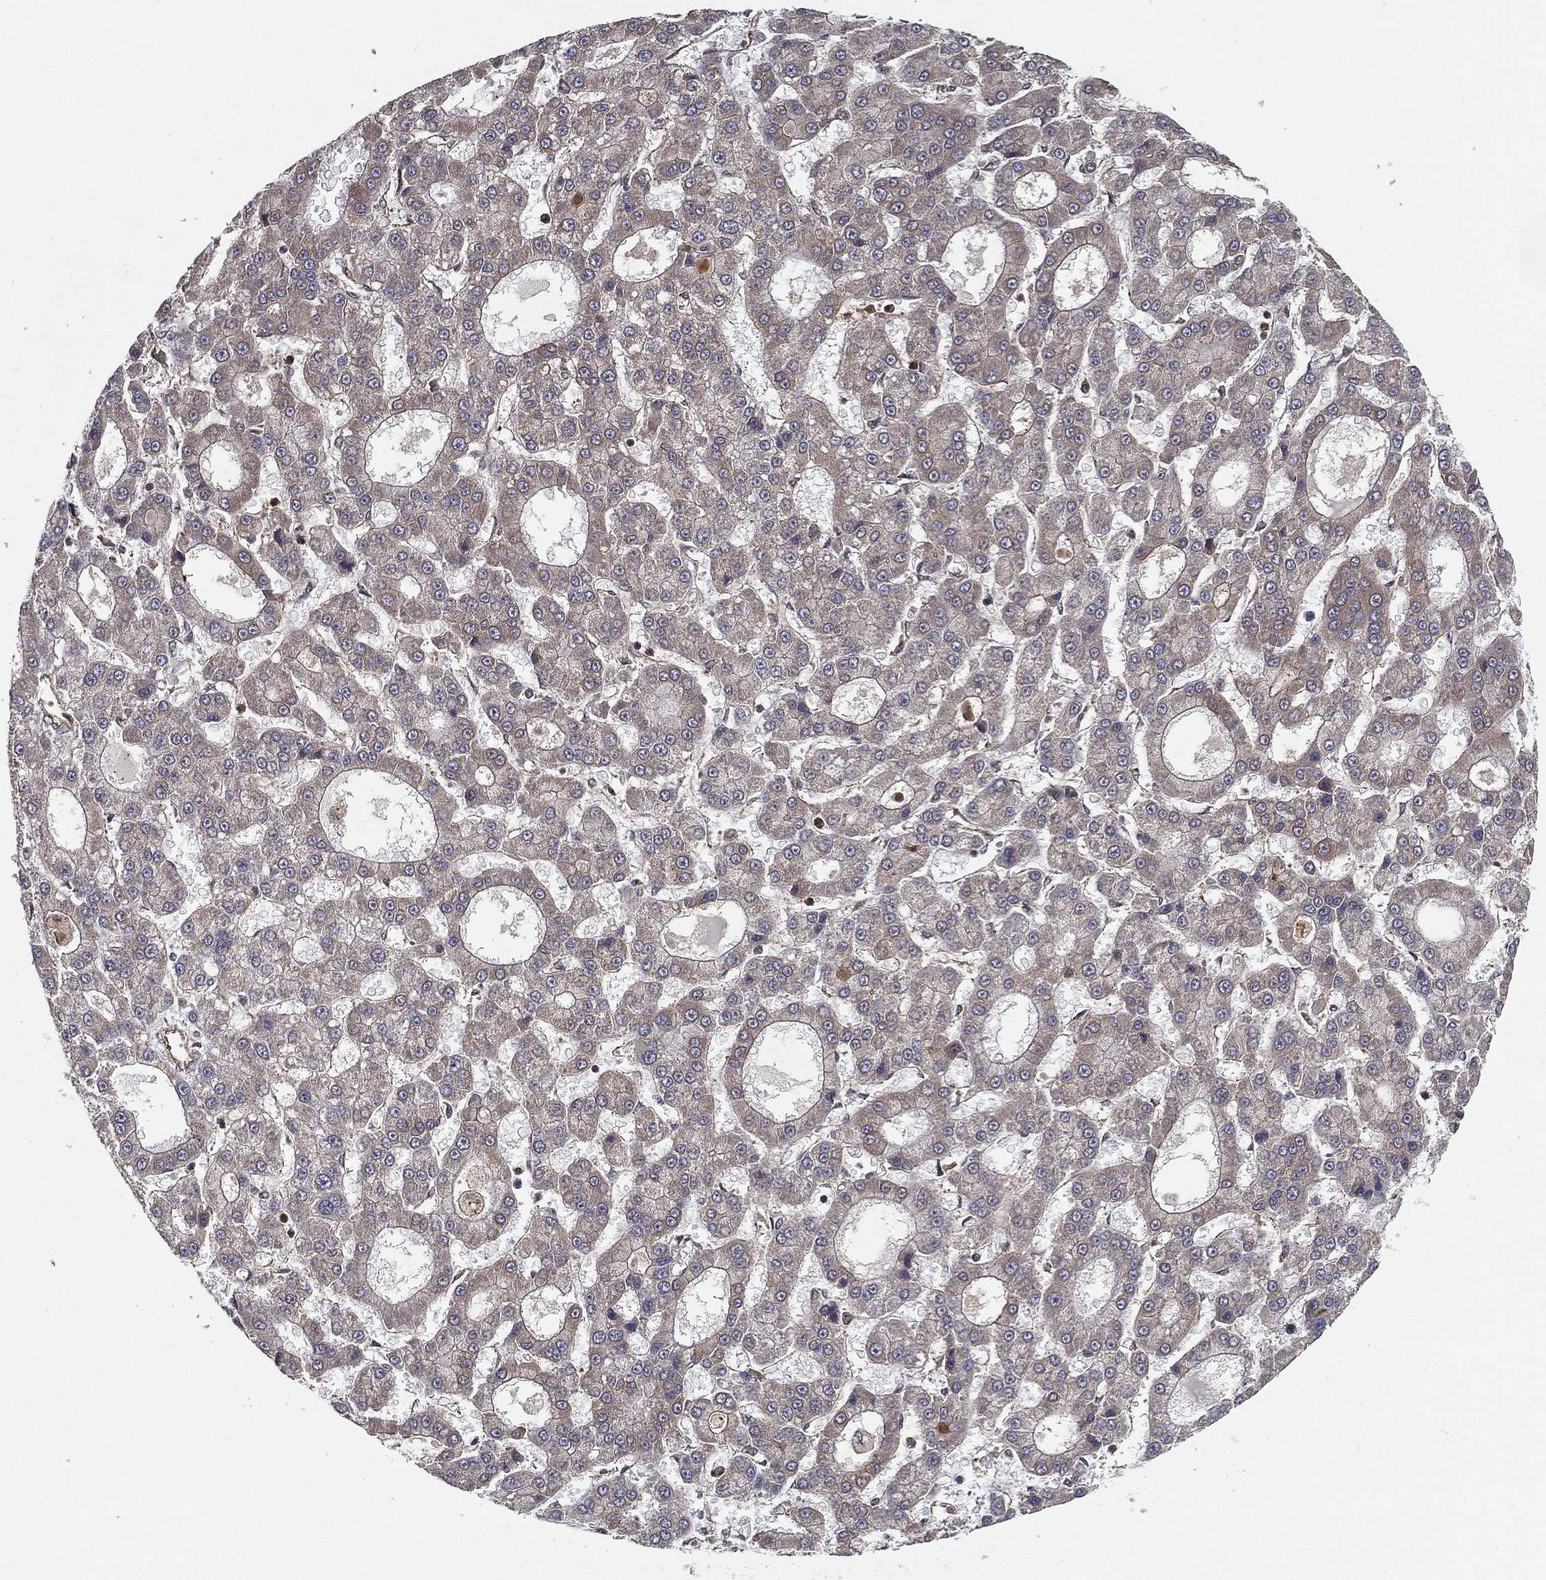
{"staining": {"intensity": "negative", "quantity": "none", "location": "none"}, "tissue": "liver cancer", "cell_type": "Tumor cells", "image_type": "cancer", "snomed": [{"axis": "morphology", "description": "Carcinoma, Hepatocellular, NOS"}, {"axis": "topography", "description": "Liver"}], "caption": "An immunohistochemistry image of liver cancer (hepatocellular carcinoma) is shown. There is no staining in tumor cells of liver cancer (hepatocellular carcinoma).", "gene": "UACA", "patient": {"sex": "male", "age": 70}}